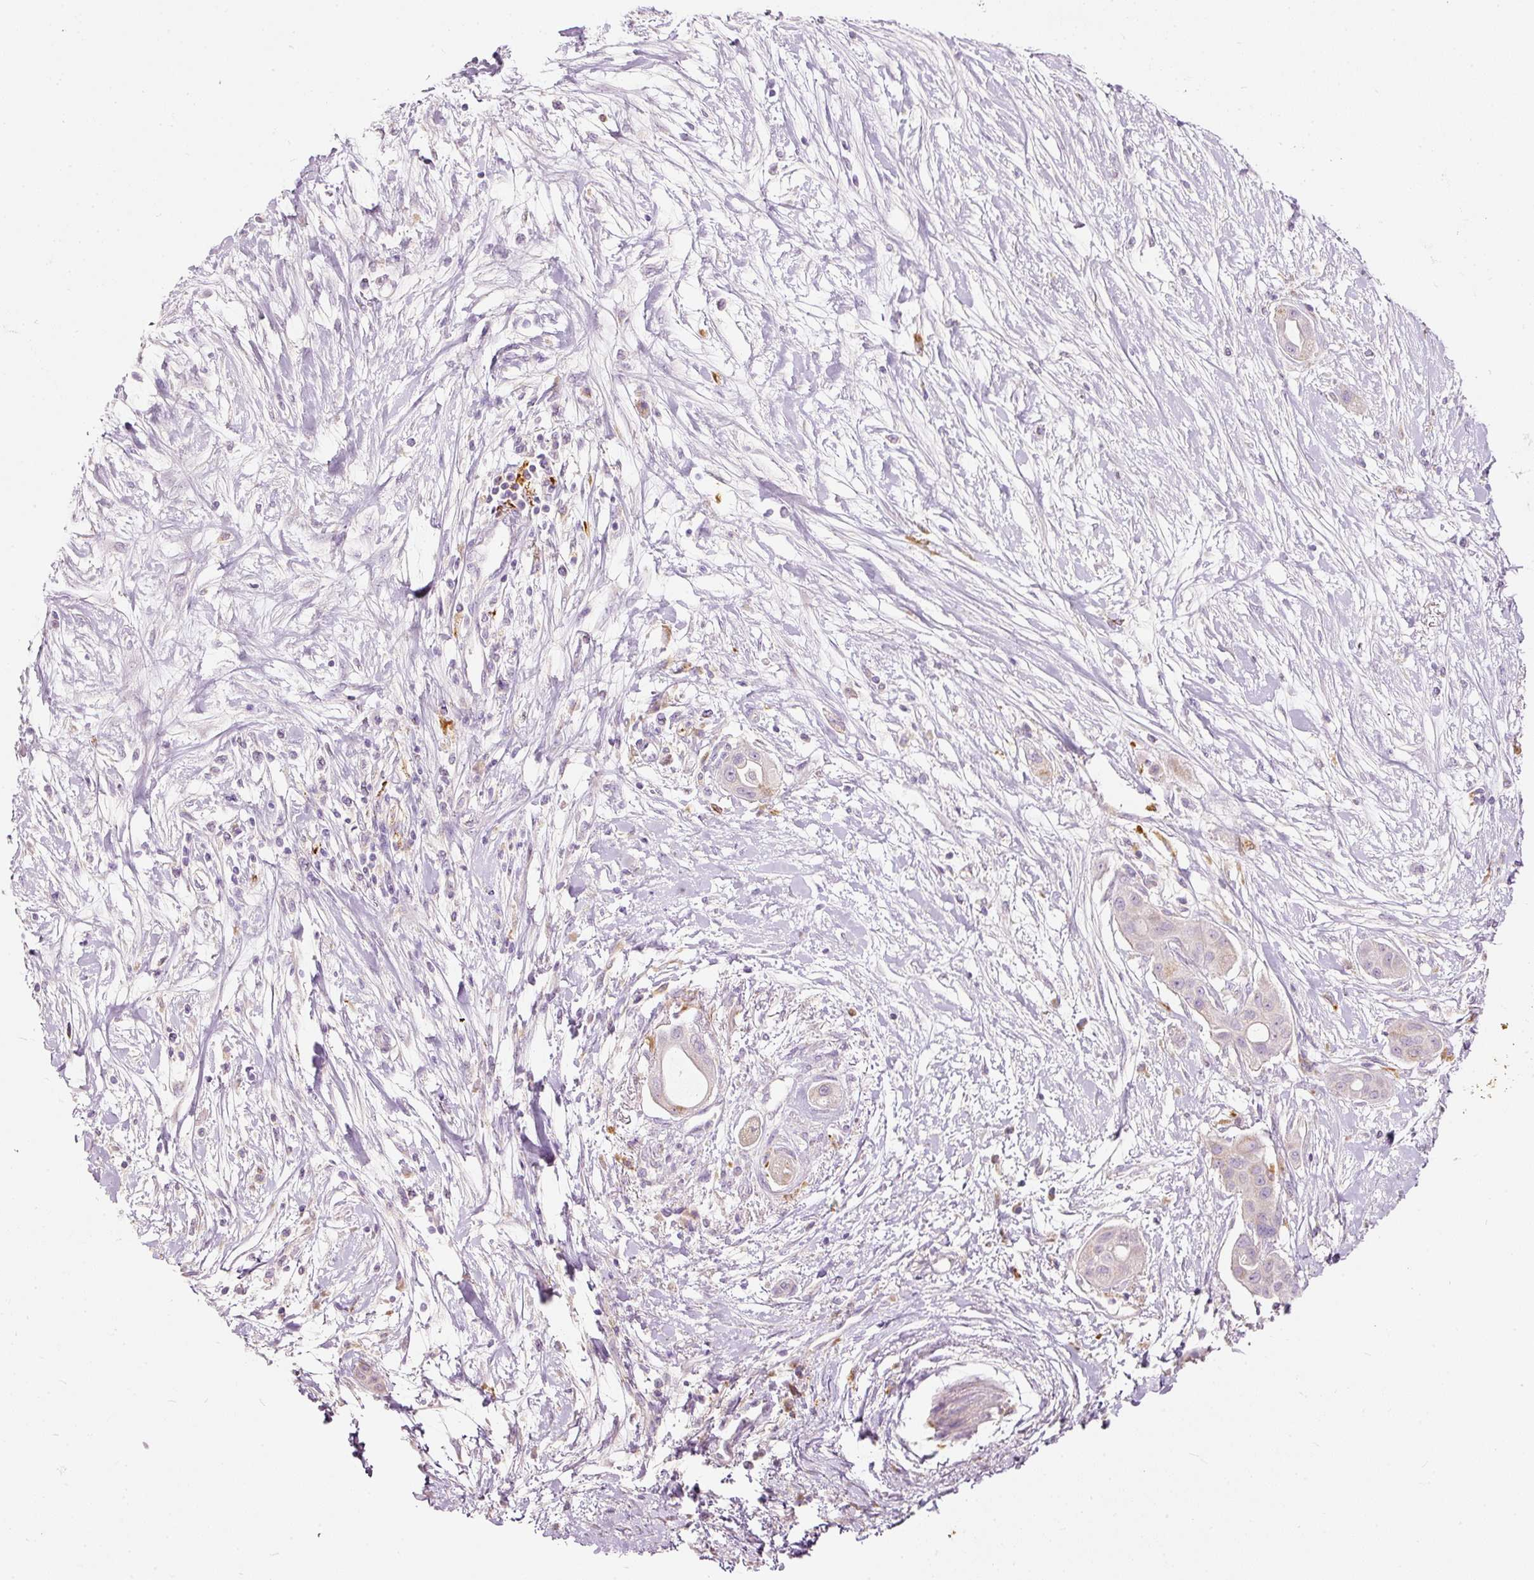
{"staining": {"intensity": "negative", "quantity": "none", "location": "none"}, "tissue": "pancreatic cancer", "cell_type": "Tumor cells", "image_type": "cancer", "snomed": [{"axis": "morphology", "description": "Adenocarcinoma, NOS"}, {"axis": "topography", "description": "Pancreas"}], "caption": "Tumor cells show no significant protein staining in pancreatic cancer (adenocarcinoma). (DAB (3,3'-diaminobenzidine) immunohistochemistry with hematoxylin counter stain).", "gene": "MTHFD2", "patient": {"sex": "male", "age": 68}}